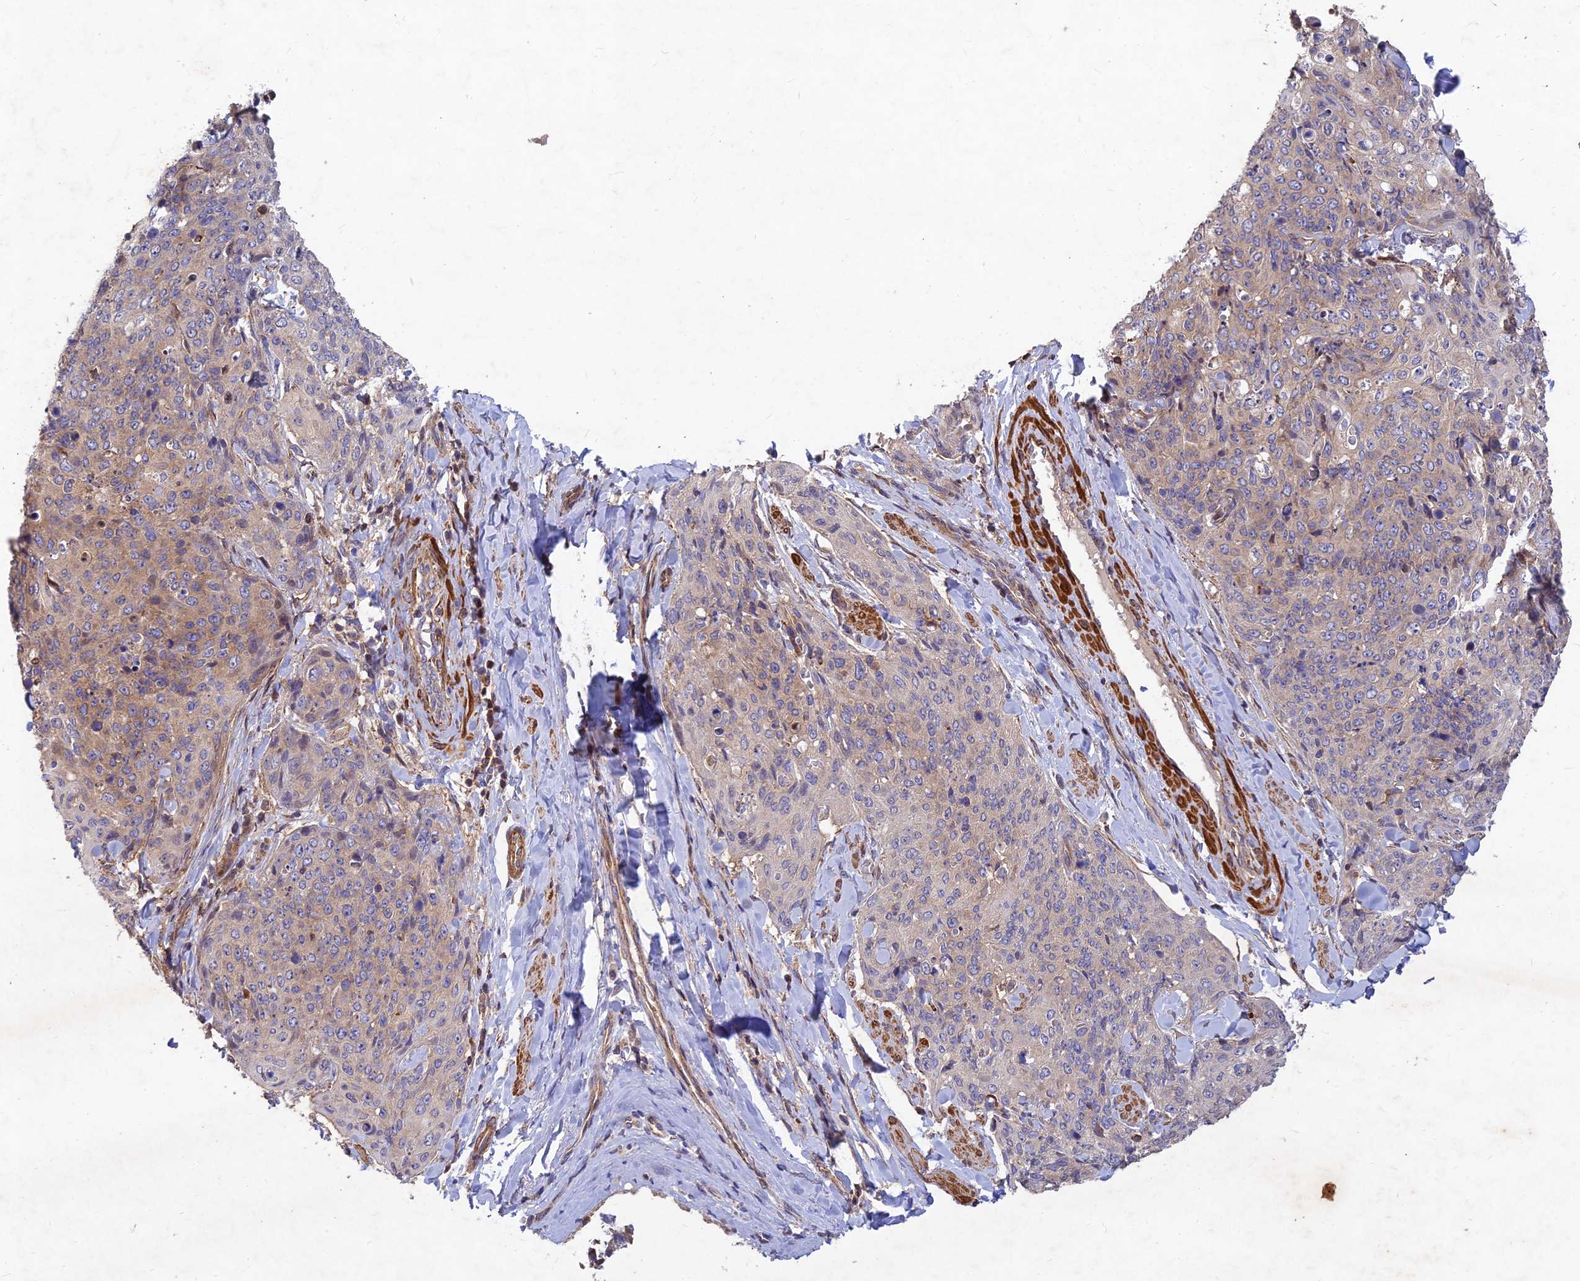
{"staining": {"intensity": "weak", "quantity": "25%-75%", "location": "cytoplasmic/membranous"}, "tissue": "skin cancer", "cell_type": "Tumor cells", "image_type": "cancer", "snomed": [{"axis": "morphology", "description": "Squamous cell carcinoma, NOS"}, {"axis": "topography", "description": "Skin"}, {"axis": "topography", "description": "Vulva"}], "caption": "Immunohistochemistry of skin cancer displays low levels of weak cytoplasmic/membranous positivity in about 25%-75% of tumor cells.", "gene": "RELCH", "patient": {"sex": "female", "age": 85}}